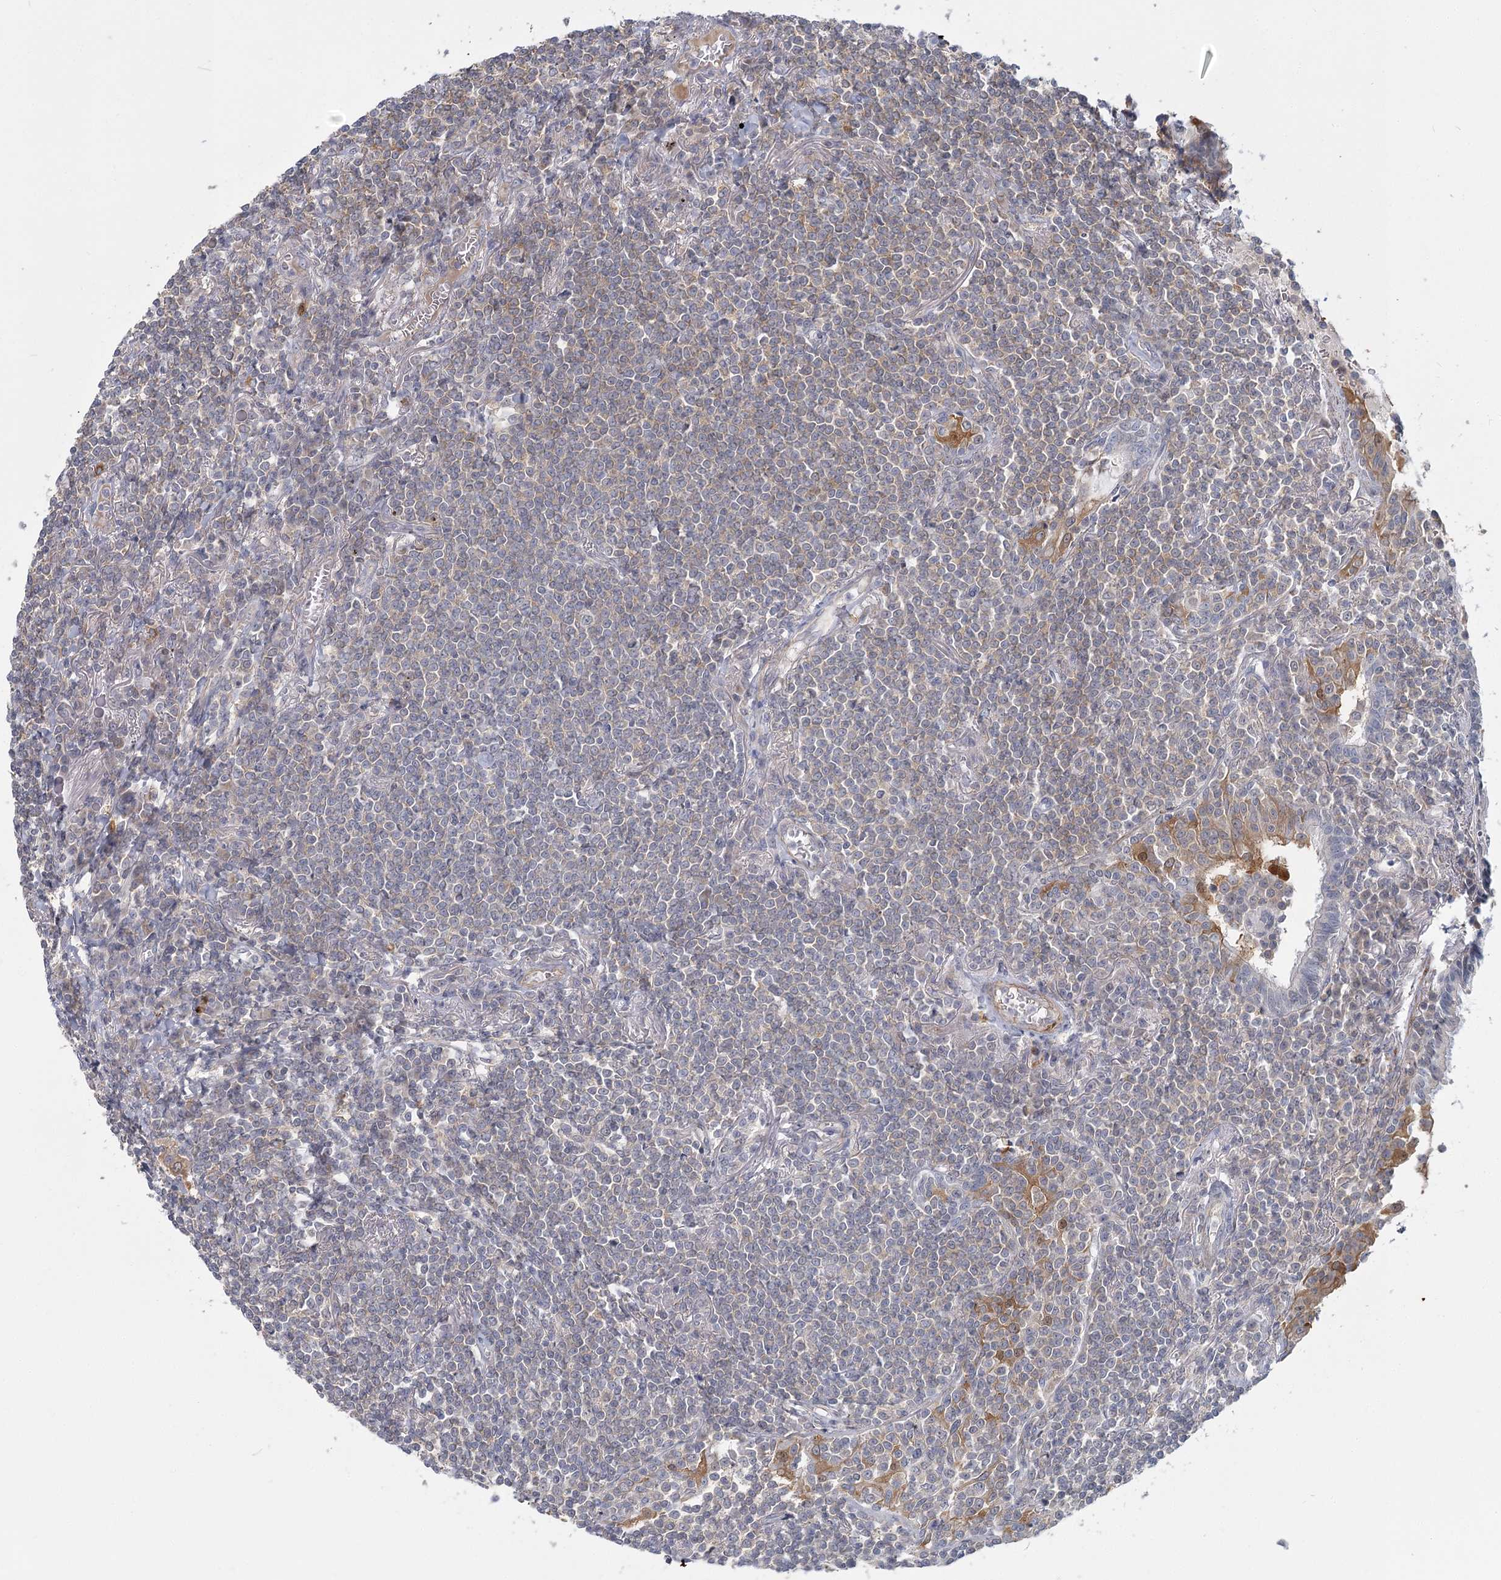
{"staining": {"intensity": "negative", "quantity": "none", "location": "none"}, "tissue": "lymphoma", "cell_type": "Tumor cells", "image_type": "cancer", "snomed": [{"axis": "morphology", "description": "Malignant lymphoma, non-Hodgkin's type, Low grade"}, {"axis": "topography", "description": "Lung"}], "caption": "Low-grade malignant lymphoma, non-Hodgkin's type was stained to show a protein in brown. There is no significant positivity in tumor cells.", "gene": "USP11", "patient": {"sex": "female", "age": 71}}